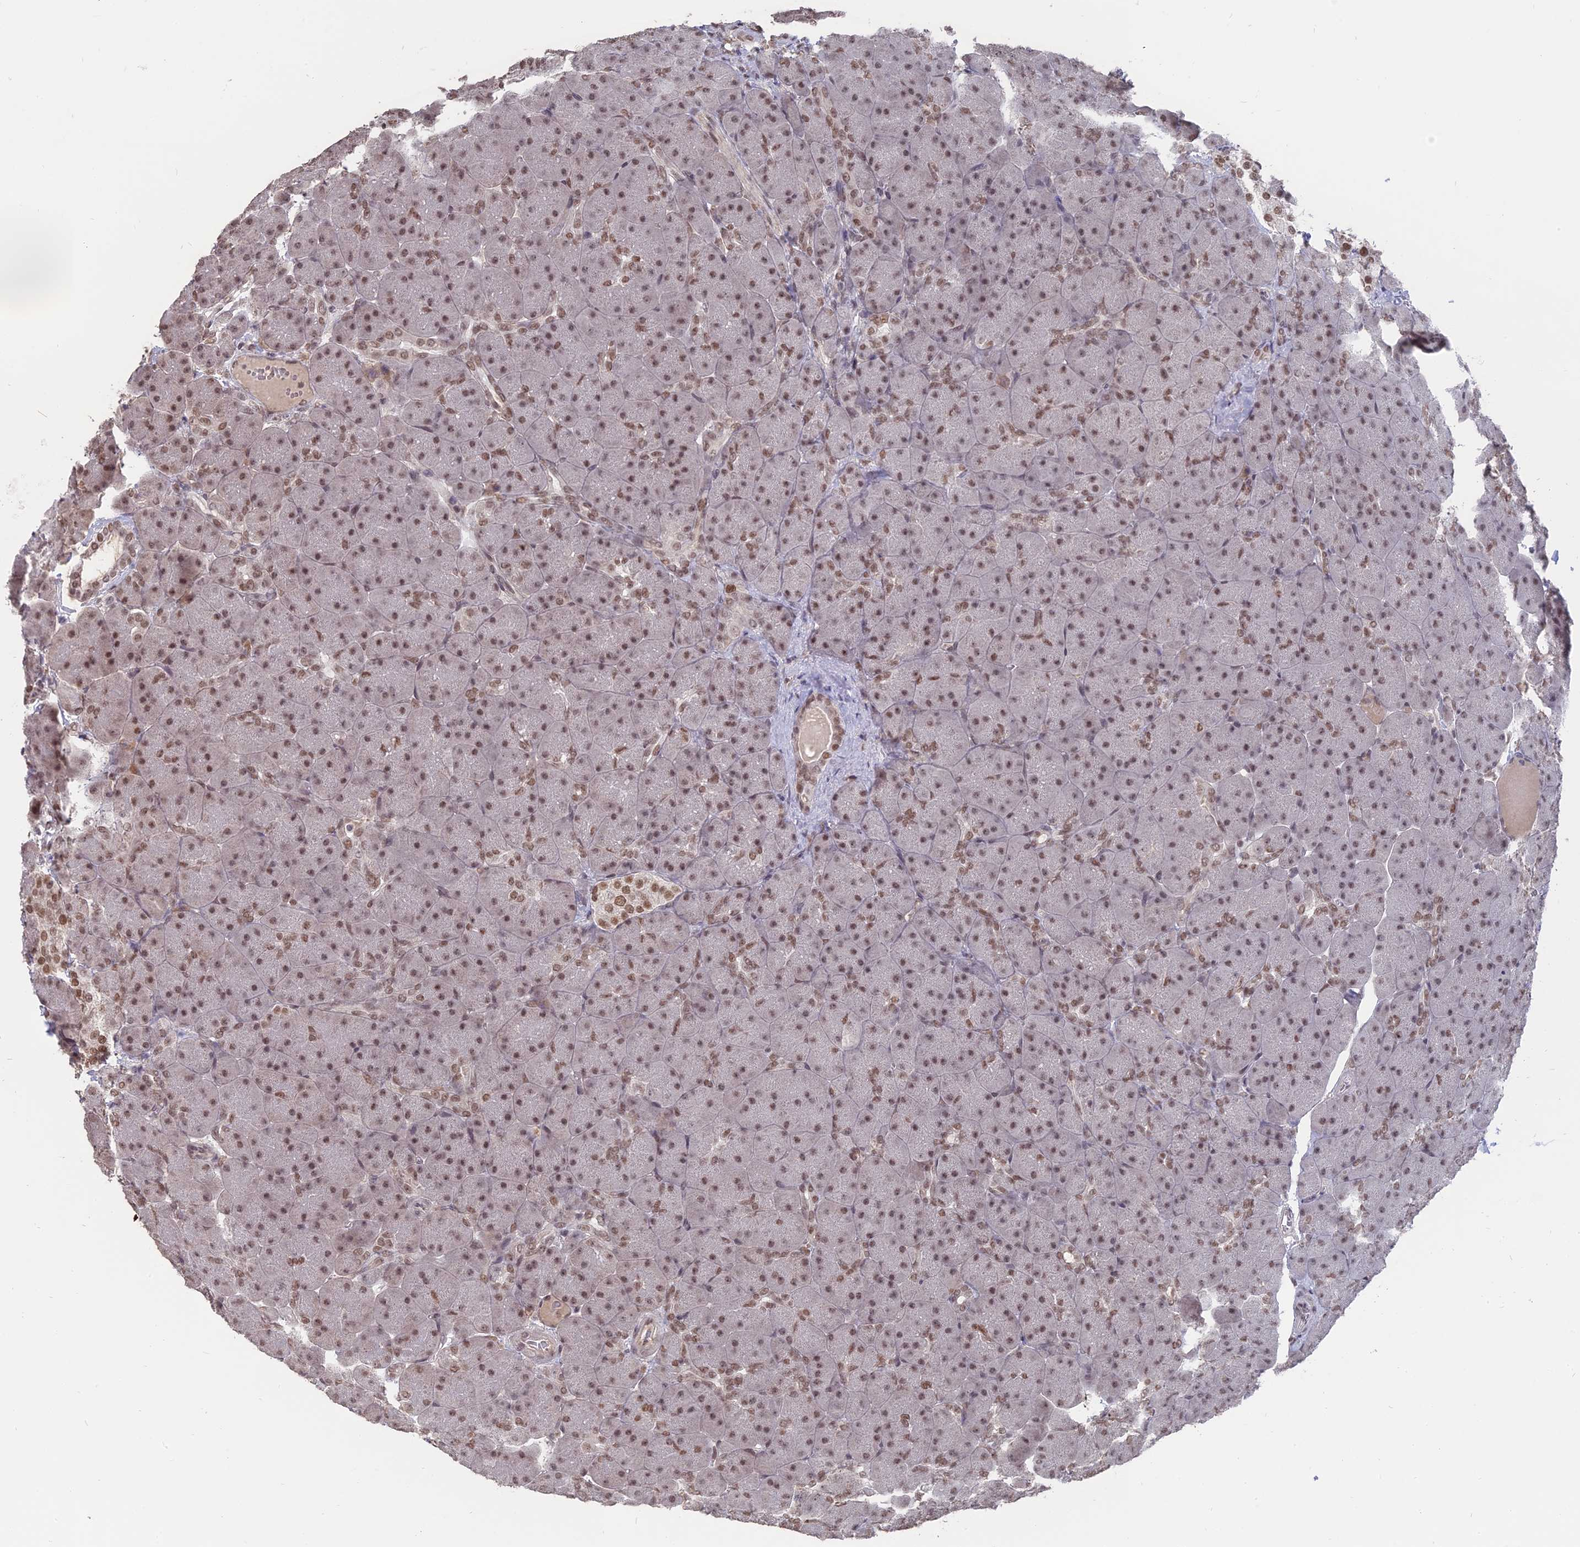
{"staining": {"intensity": "moderate", "quantity": ">75%", "location": "nuclear"}, "tissue": "pancreas", "cell_type": "Exocrine glandular cells", "image_type": "normal", "snomed": [{"axis": "morphology", "description": "Normal tissue, NOS"}, {"axis": "topography", "description": "Pancreas"}], "caption": "This micrograph demonstrates IHC staining of unremarkable human pancreas, with medium moderate nuclear expression in about >75% of exocrine glandular cells.", "gene": "NR1H3", "patient": {"sex": "male", "age": 66}}